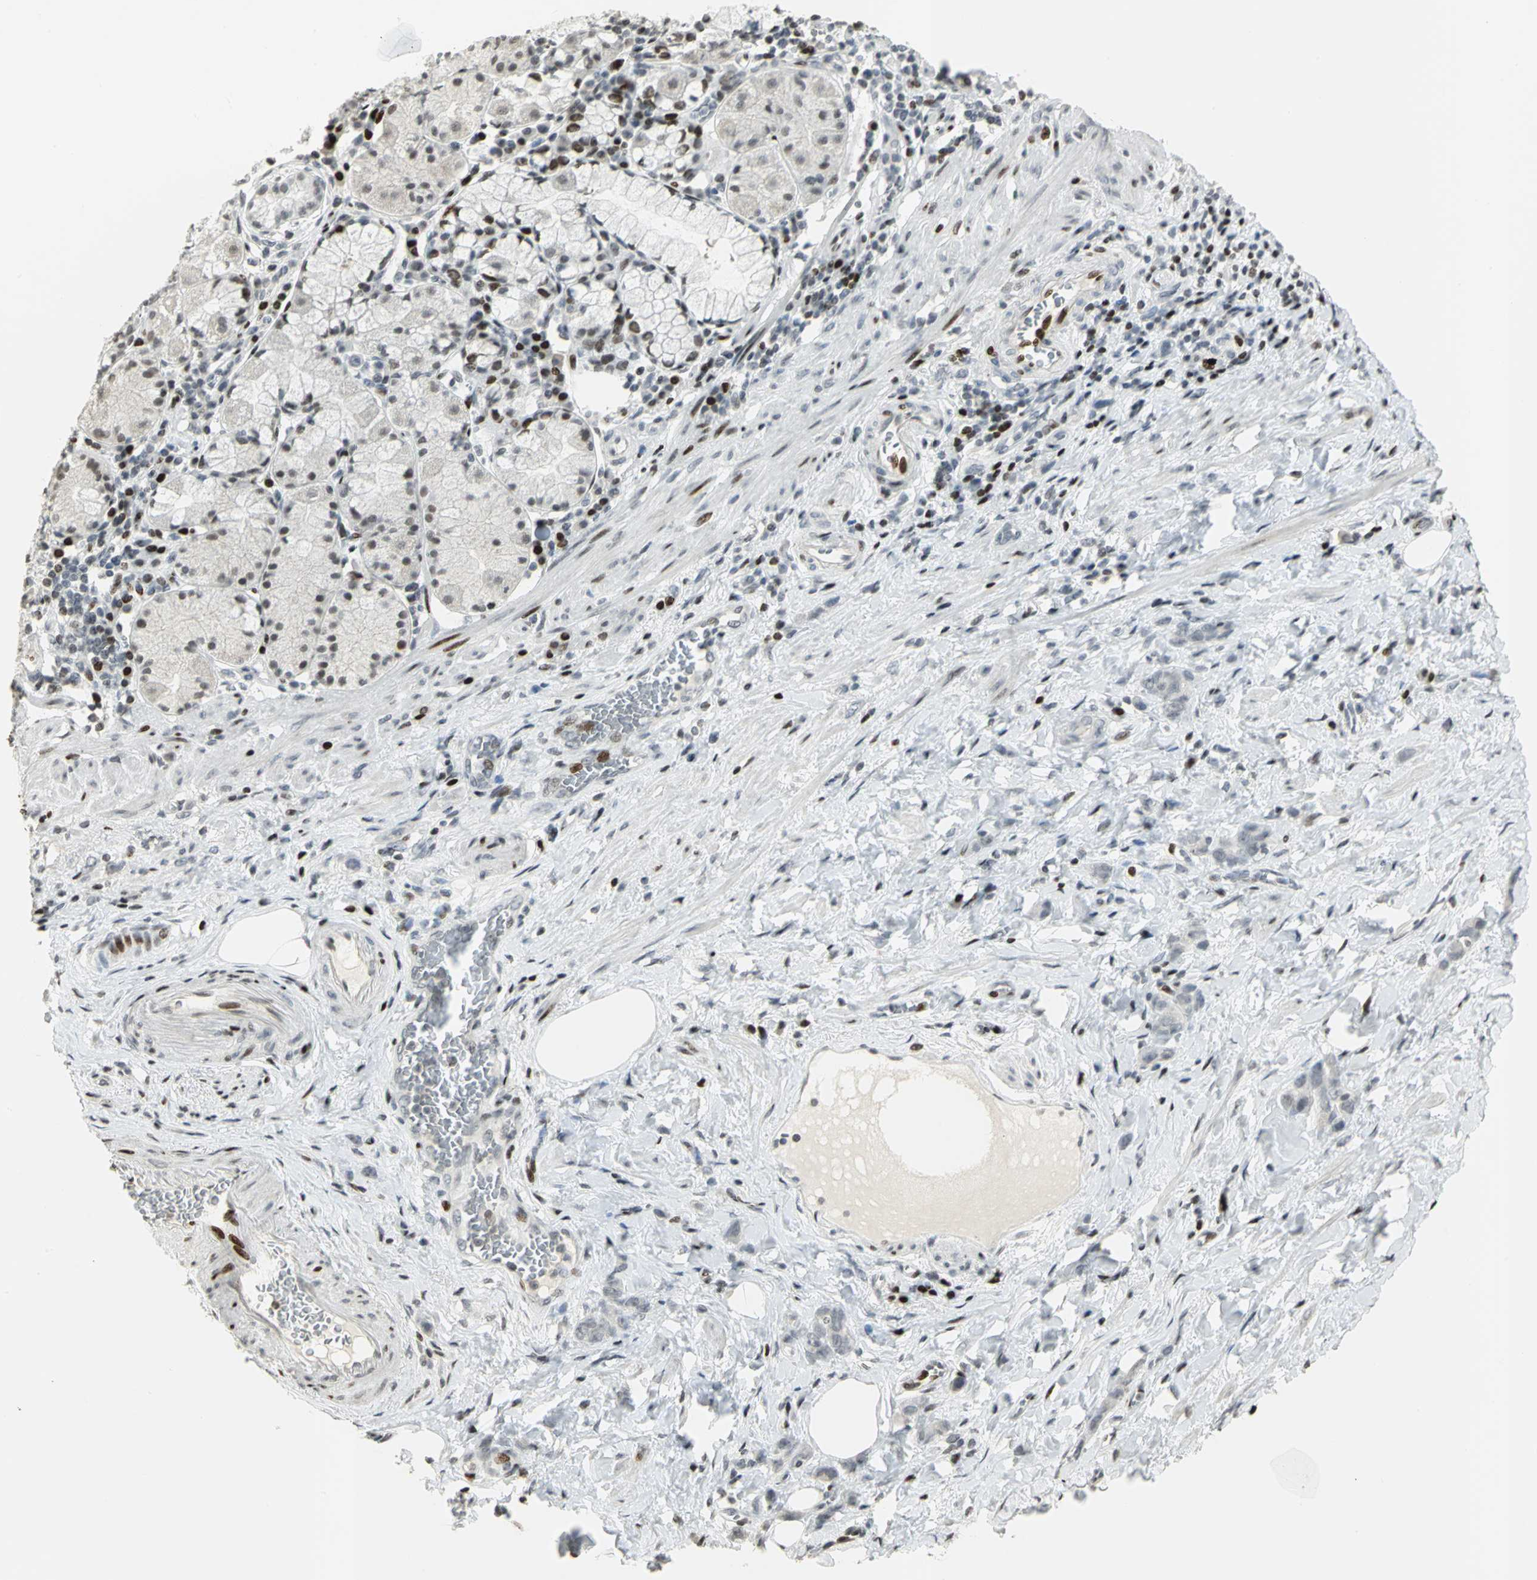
{"staining": {"intensity": "negative", "quantity": "none", "location": "none"}, "tissue": "stomach cancer", "cell_type": "Tumor cells", "image_type": "cancer", "snomed": [{"axis": "morphology", "description": "Adenocarcinoma, NOS"}, {"axis": "topography", "description": "Stomach"}], "caption": "The immunohistochemistry (IHC) image has no significant positivity in tumor cells of adenocarcinoma (stomach) tissue. The staining is performed using DAB brown chromogen with nuclei counter-stained in using hematoxylin.", "gene": "KDM1A", "patient": {"sex": "male", "age": 82}}